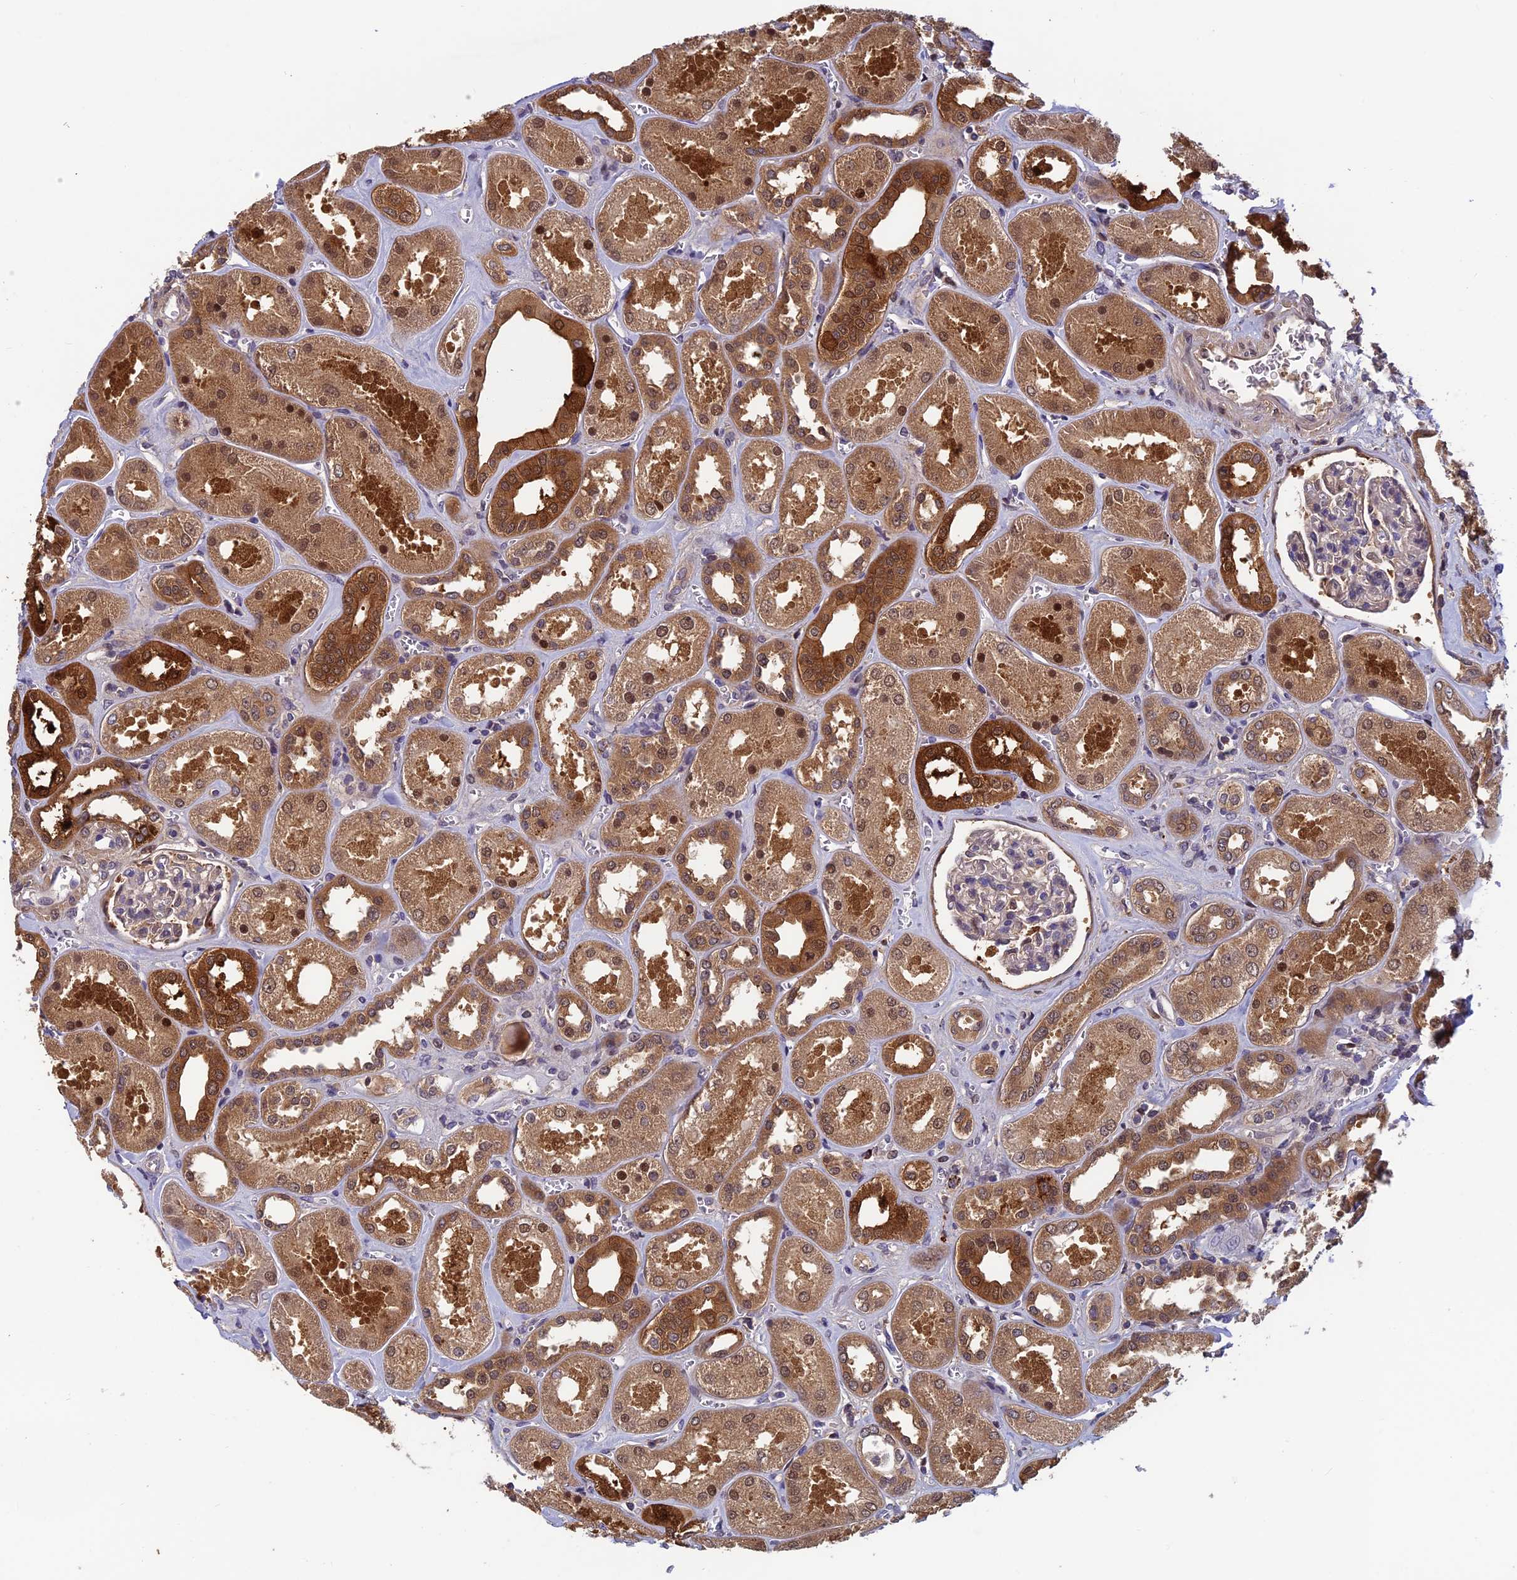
{"staining": {"intensity": "moderate", "quantity": "<25%", "location": "nuclear"}, "tissue": "kidney", "cell_type": "Cells in glomeruli", "image_type": "normal", "snomed": [{"axis": "morphology", "description": "Normal tissue, NOS"}, {"axis": "morphology", "description": "Adenocarcinoma, NOS"}, {"axis": "topography", "description": "Kidney"}], "caption": "Cells in glomeruli display low levels of moderate nuclear staining in about <25% of cells in benign kidney.", "gene": "CCDC15", "patient": {"sex": "female", "age": 68}}